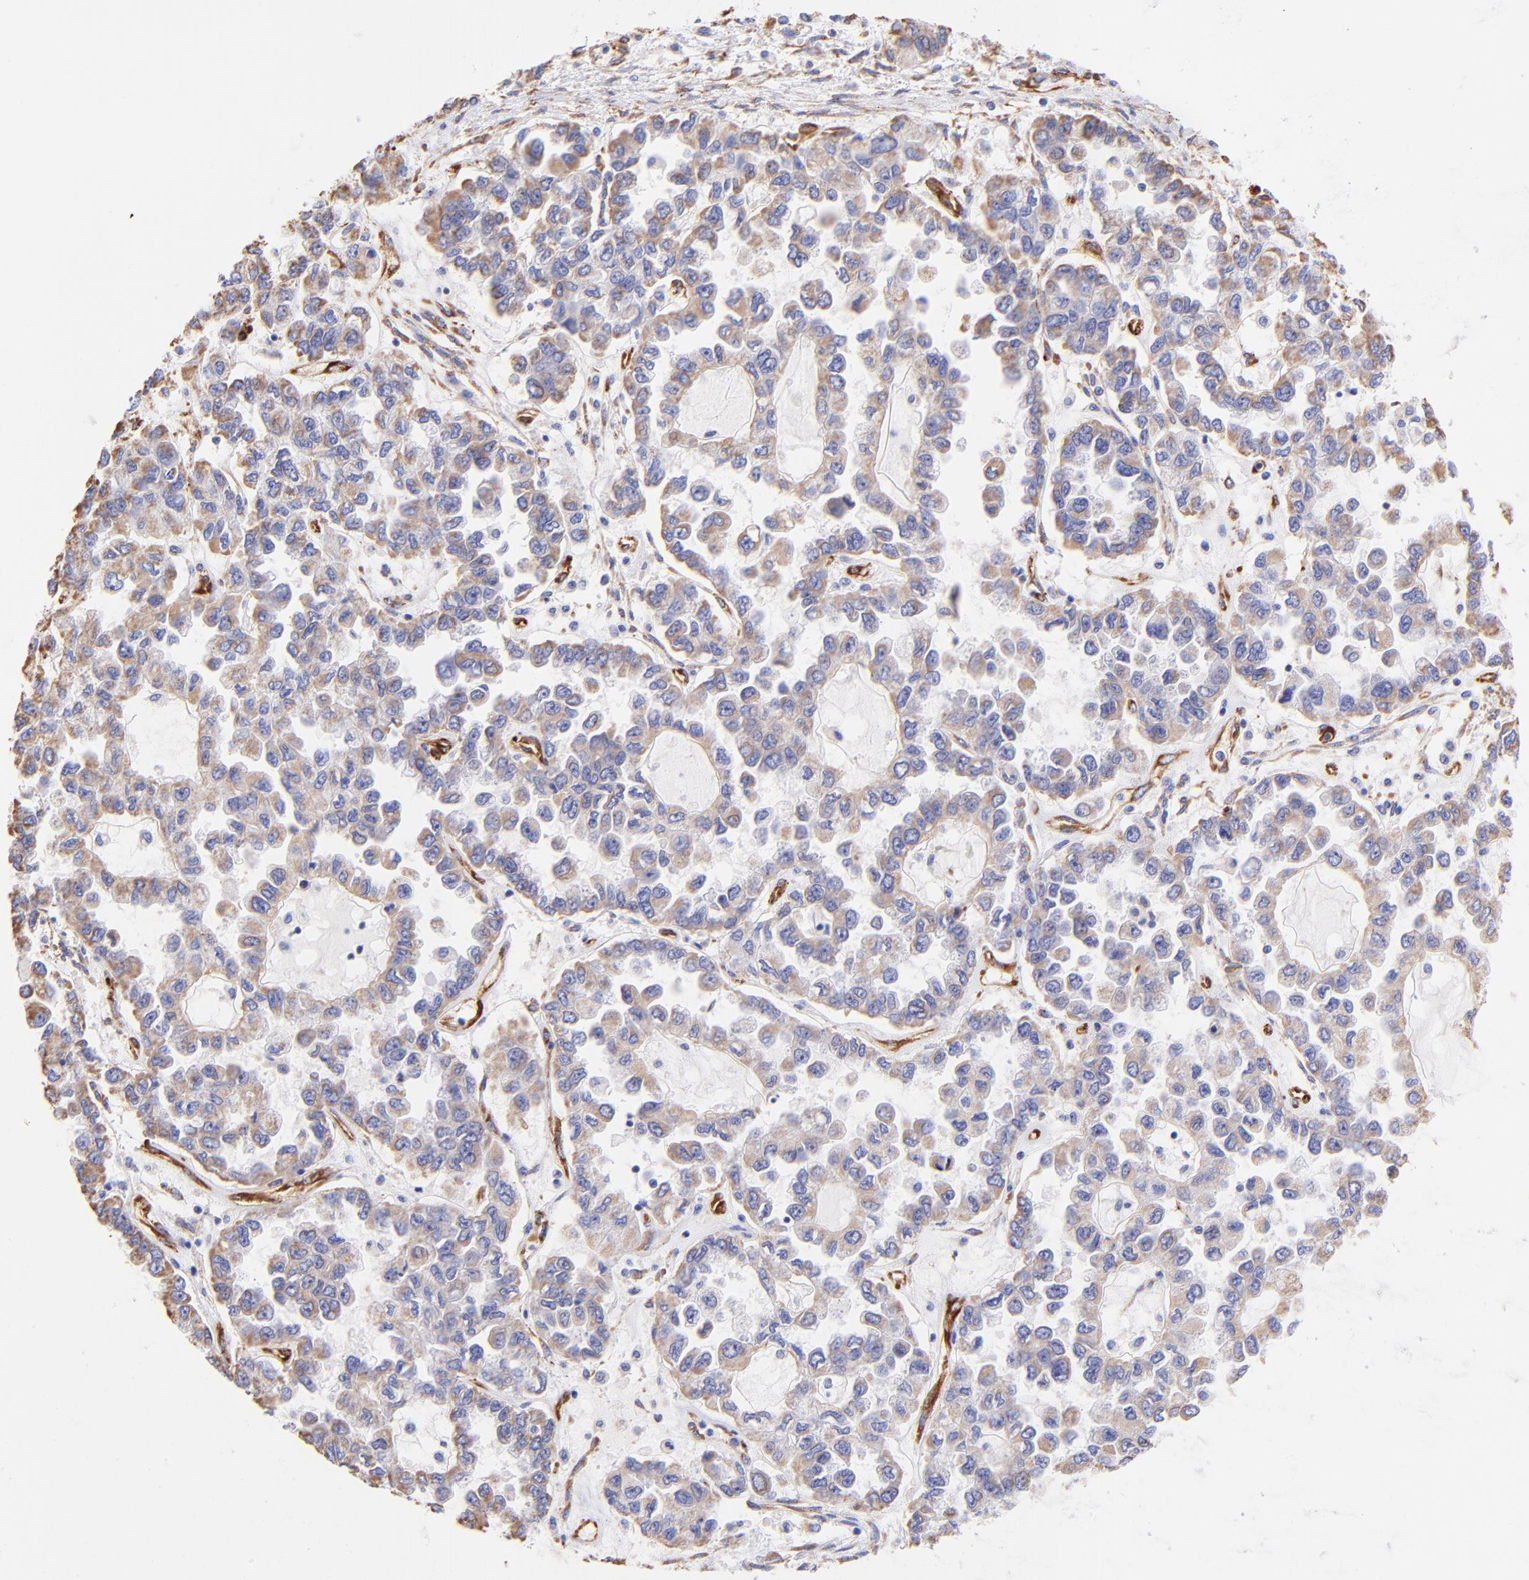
{"staining": {"intensity": "moderate", "quantity": "25%-75%", "location": "cytoplasmic/membranous"}, "tissue": "ovarian cancer", "cell_type": "Tumor cells", "image_type": "cancer", "snomed": [{"axis": "morphology", "description": "Cystadenocarcinoma, serous, NOS"}, {"axis": "topography", "description": "Ovary"}], "caption": "The photomicrograph exhibits immunohistochemical staining of ovarian cancer (serous cystadenocarcinoma). There is moderate cytoplasmic/membranous expression is identified in about 25%-75% of tumor cells.", "gene": "SPARC", "patient": {"sex": "female", "age": 84}}